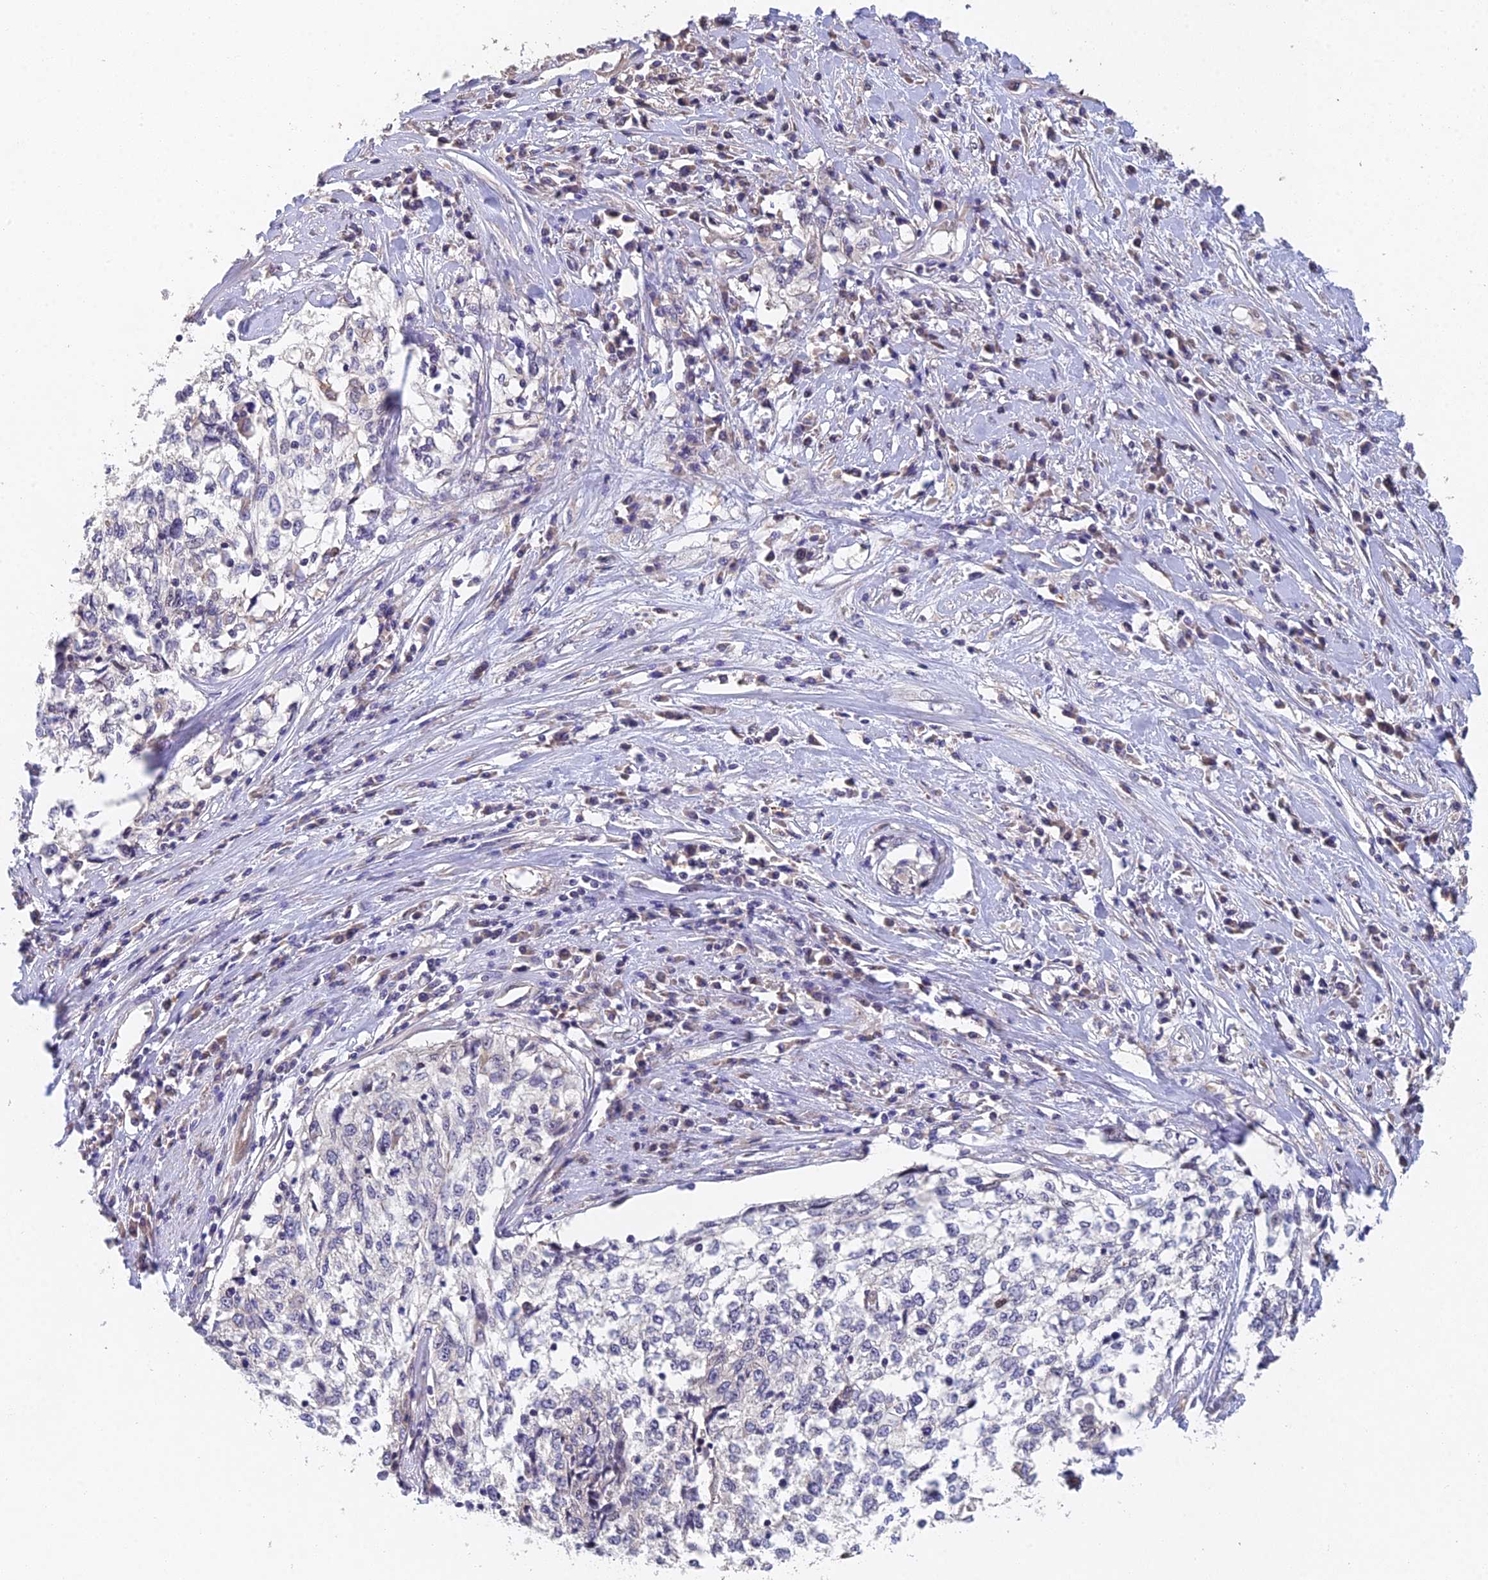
{"staining": {"intensity": "negative", "quantity": "none", "location": "none"}, "tissue": "cervical cancer", "cell_type": "Tumor cells", "image_type": "cancer", "snomed": [{"axis": "morphology", "description": "Squamous cell carcinoma, NOS"}, {"axis": "topography", "description": "Cervix"}], "caption": "High power microscopy micrograph of an immunohistochemistry image of cervical cancer (squamous cell carcinoma), revealing no significant positivity in tumor cells.", "gene": "NSMCE1", "patient": {"sex": "female", "age": 57}}